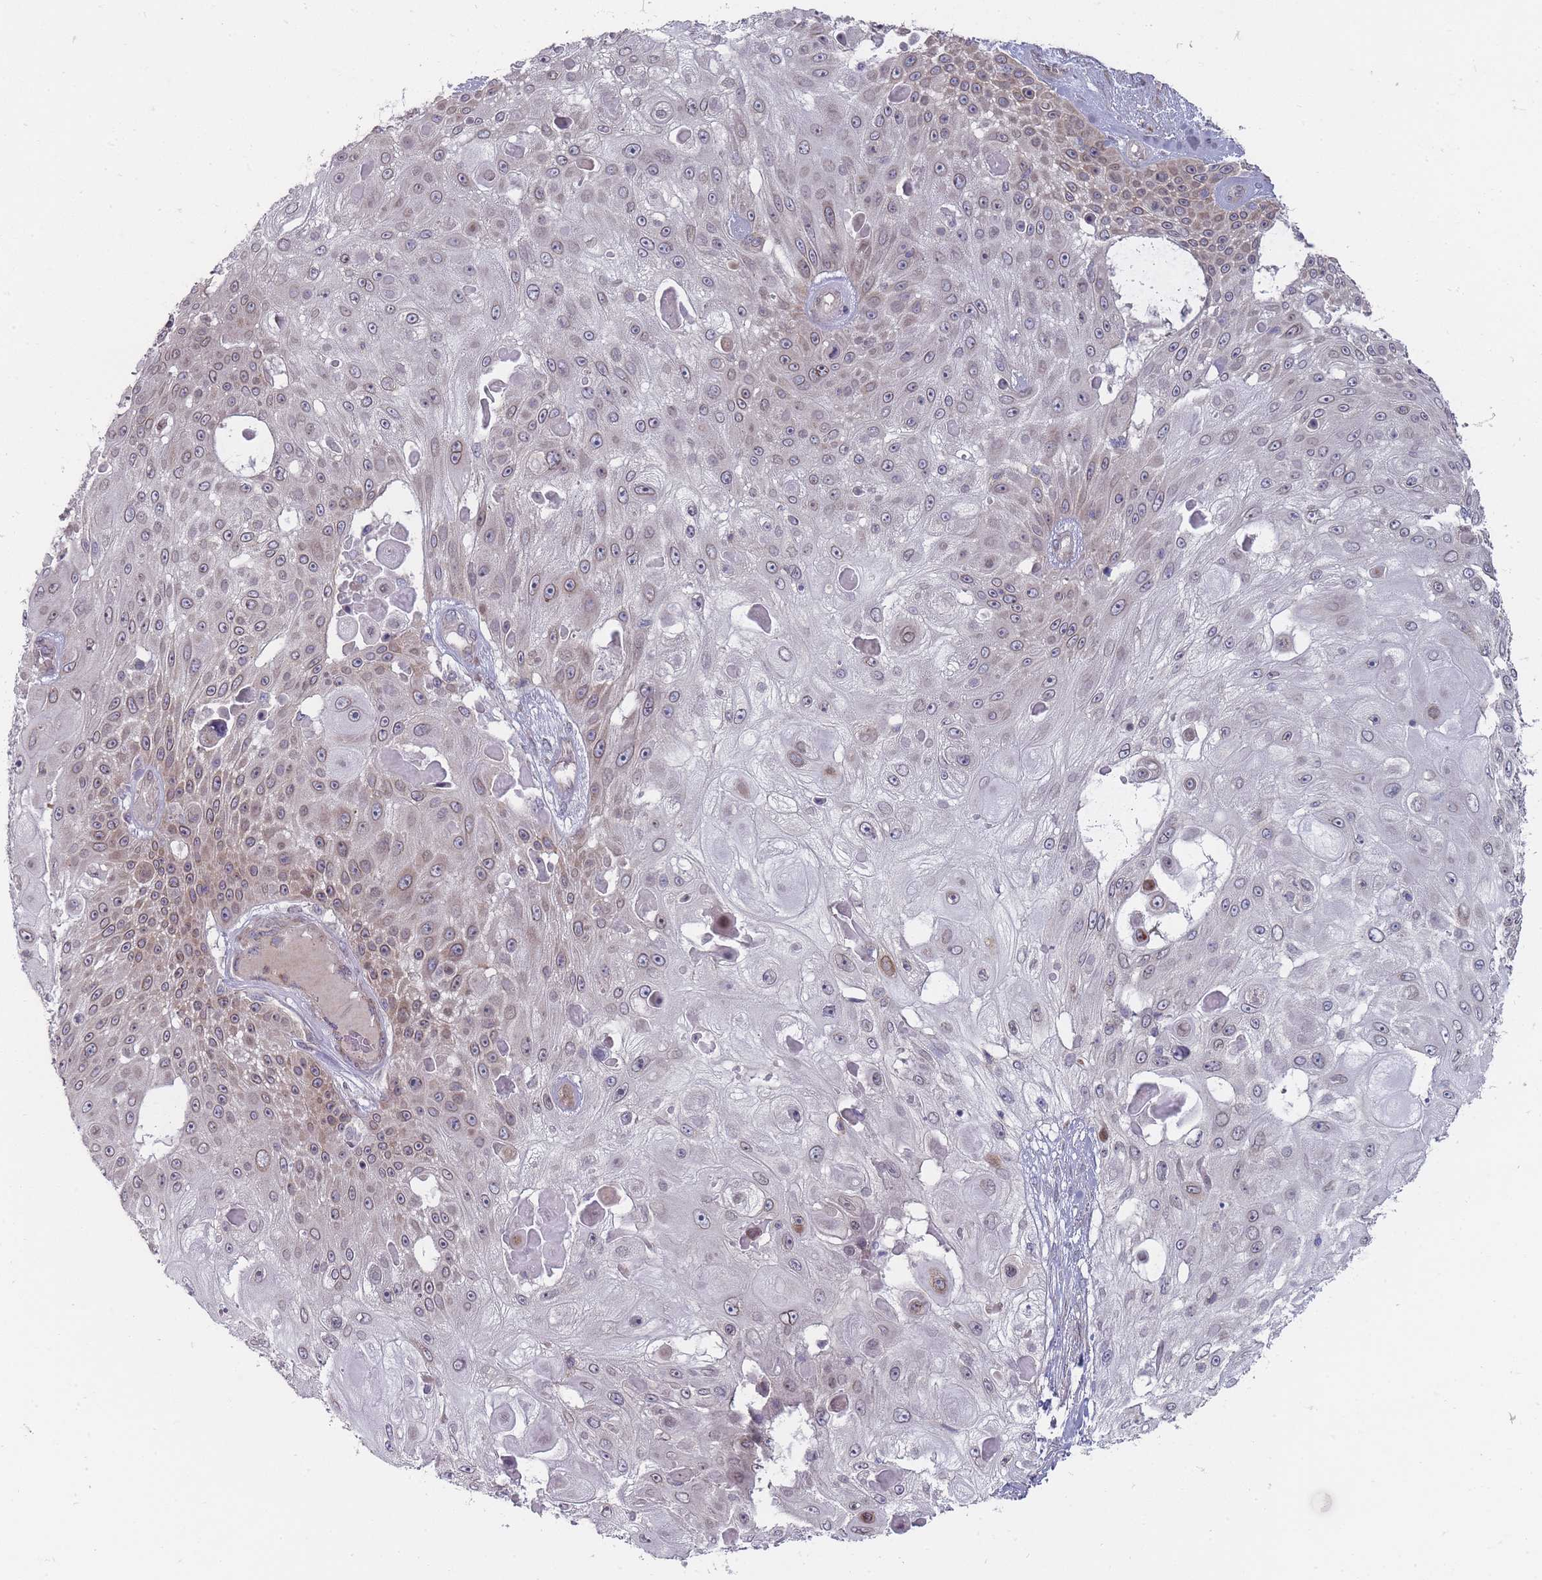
{"staining": {"intensity": "moderate", "quantity": "25%-75%", "location": "cytoplasmic/membranous"}, "tissue": "skin cancer", "cell_type": "Tumor cells", "image_type": "cancer", "snomed": [{"axis": "morphology", "description": "Squamous cell carcinoma, NOS"}, {"axis": "topography", "description": "Skin"}], "caption": "A brown stain highlights moderate cytoplasmic/membranous staining of a protein in skin cancer (squamous cell carcinoma) tumor cells.", "gene": "PCDH12", "patient": {"sex": "female", "age": 86}}